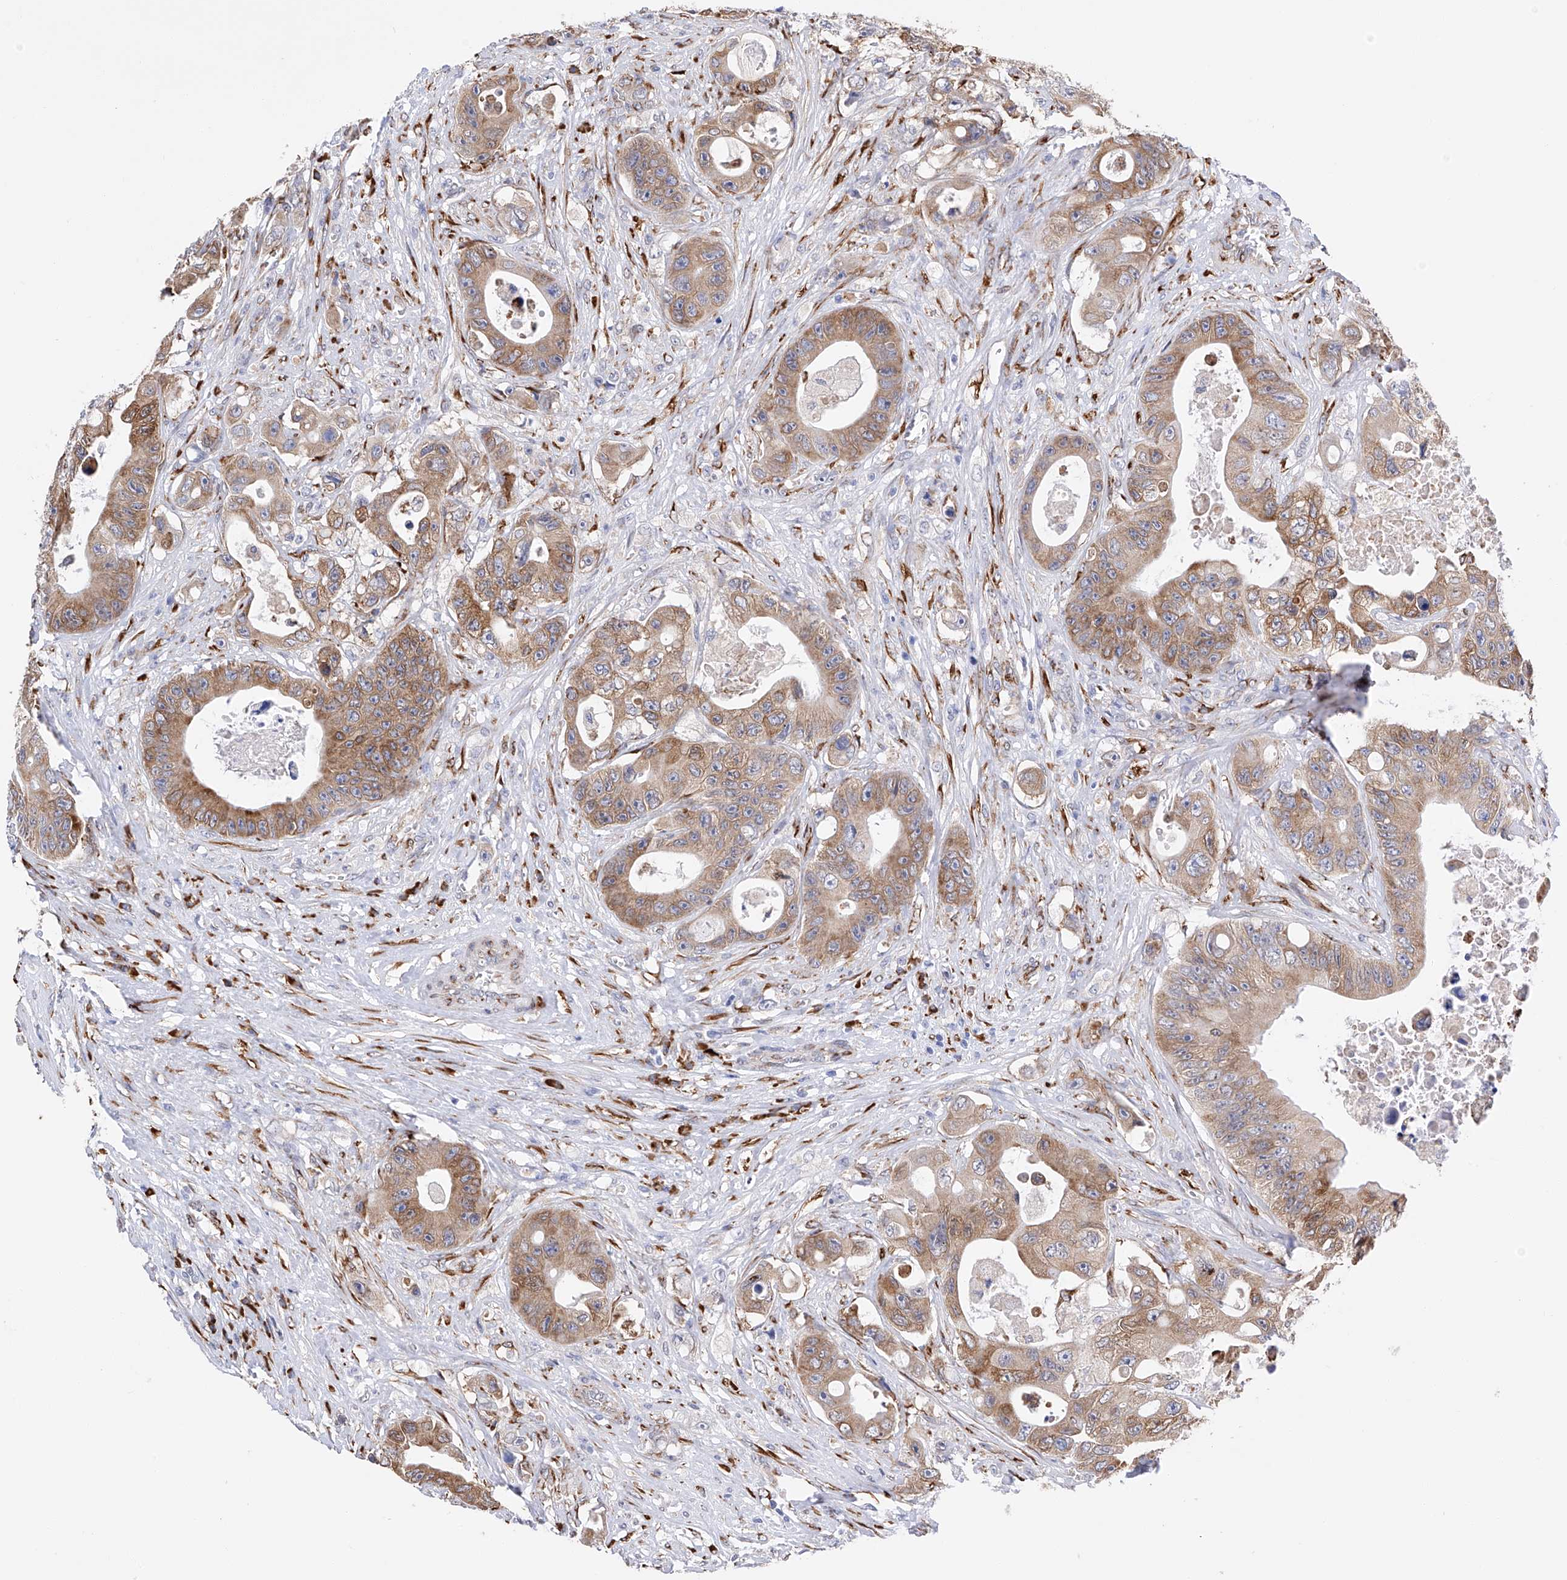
{"staining": {"intensity": "moderate", "quantity": ">75%", "location": "cytoplasmic/membranous"}, "tissue": "colorectal cancer", "cell_type": "Tumor cells", "image_type": "cancer", "snomed": [{"axis": "morphology", "description": "Adenocarcinoma, NOS"}, {"axis": "topography", "description": "Colon"}], "caption": "Colorectal cancer stained with immunohistochemistry (IHC) exhibits moderate cytoplasmic/membranous expression in about >75% of tumor cells. (brown staining indicates protein expression, while blue staining denotes nuclei).", "gene": "PDIA5", "patient": {"sex": "female", "age": 46}}